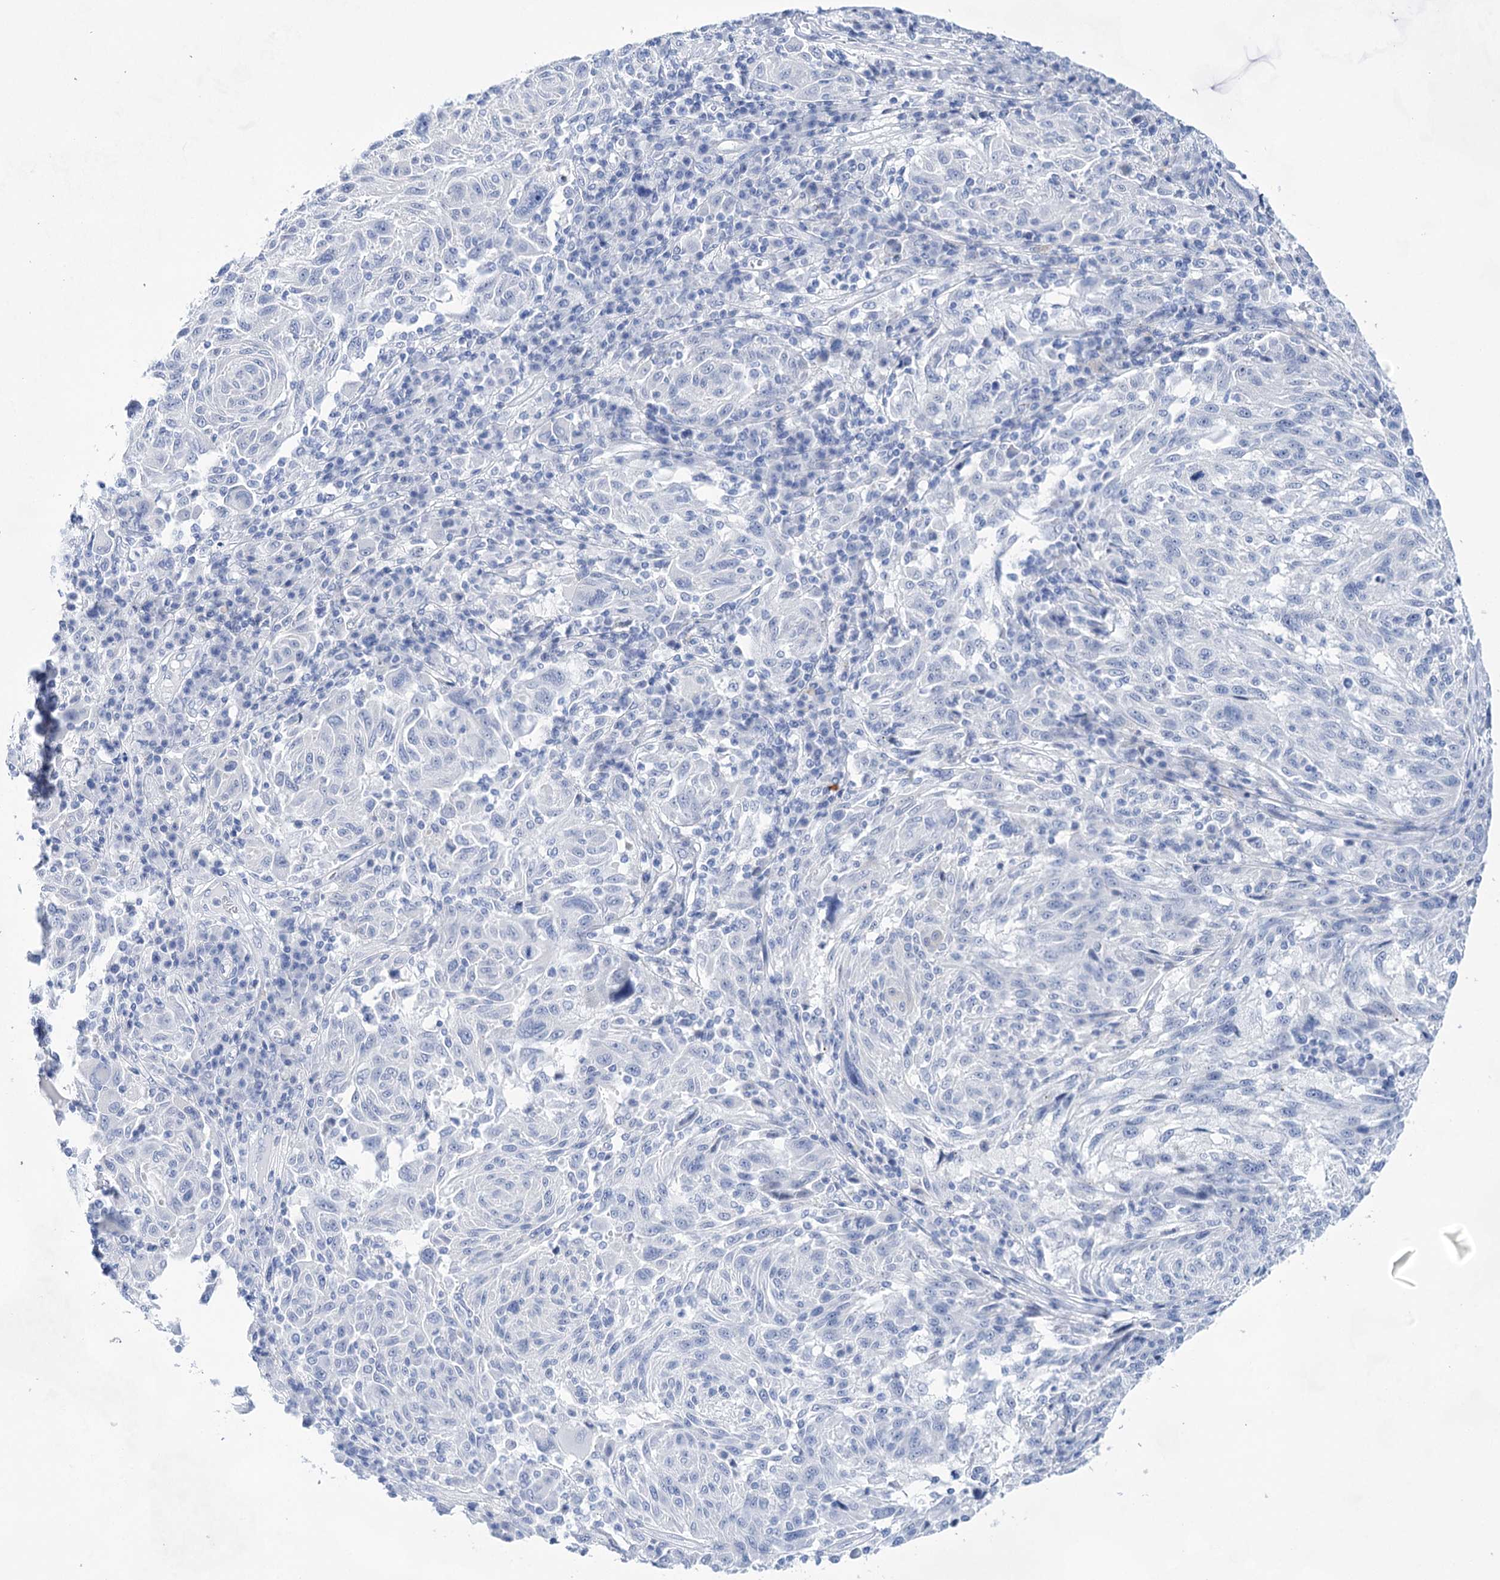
{"staining": {"intensity": "negative", "quantity": "none", "location": "none"}, "tissue": "melanoma", "cell_type": "Tumor cells", "image_type": "cancer", "snomed": [{"axis": "morphology", "description": "Malignant melanoma, NOS"}, {"axis": "topography", "description": "Skin"}], "caption": "Immunohistochemistry (IHC) of melanoma reveals no positivity in tumor cells. The staining is performed using DAB (3,3'-diaminobenzidine) brown chromogen with nuclei counter-stained in using hematoxylin.", "gene": "LALBA", "patient": {"sex": "male", "age": 53}}